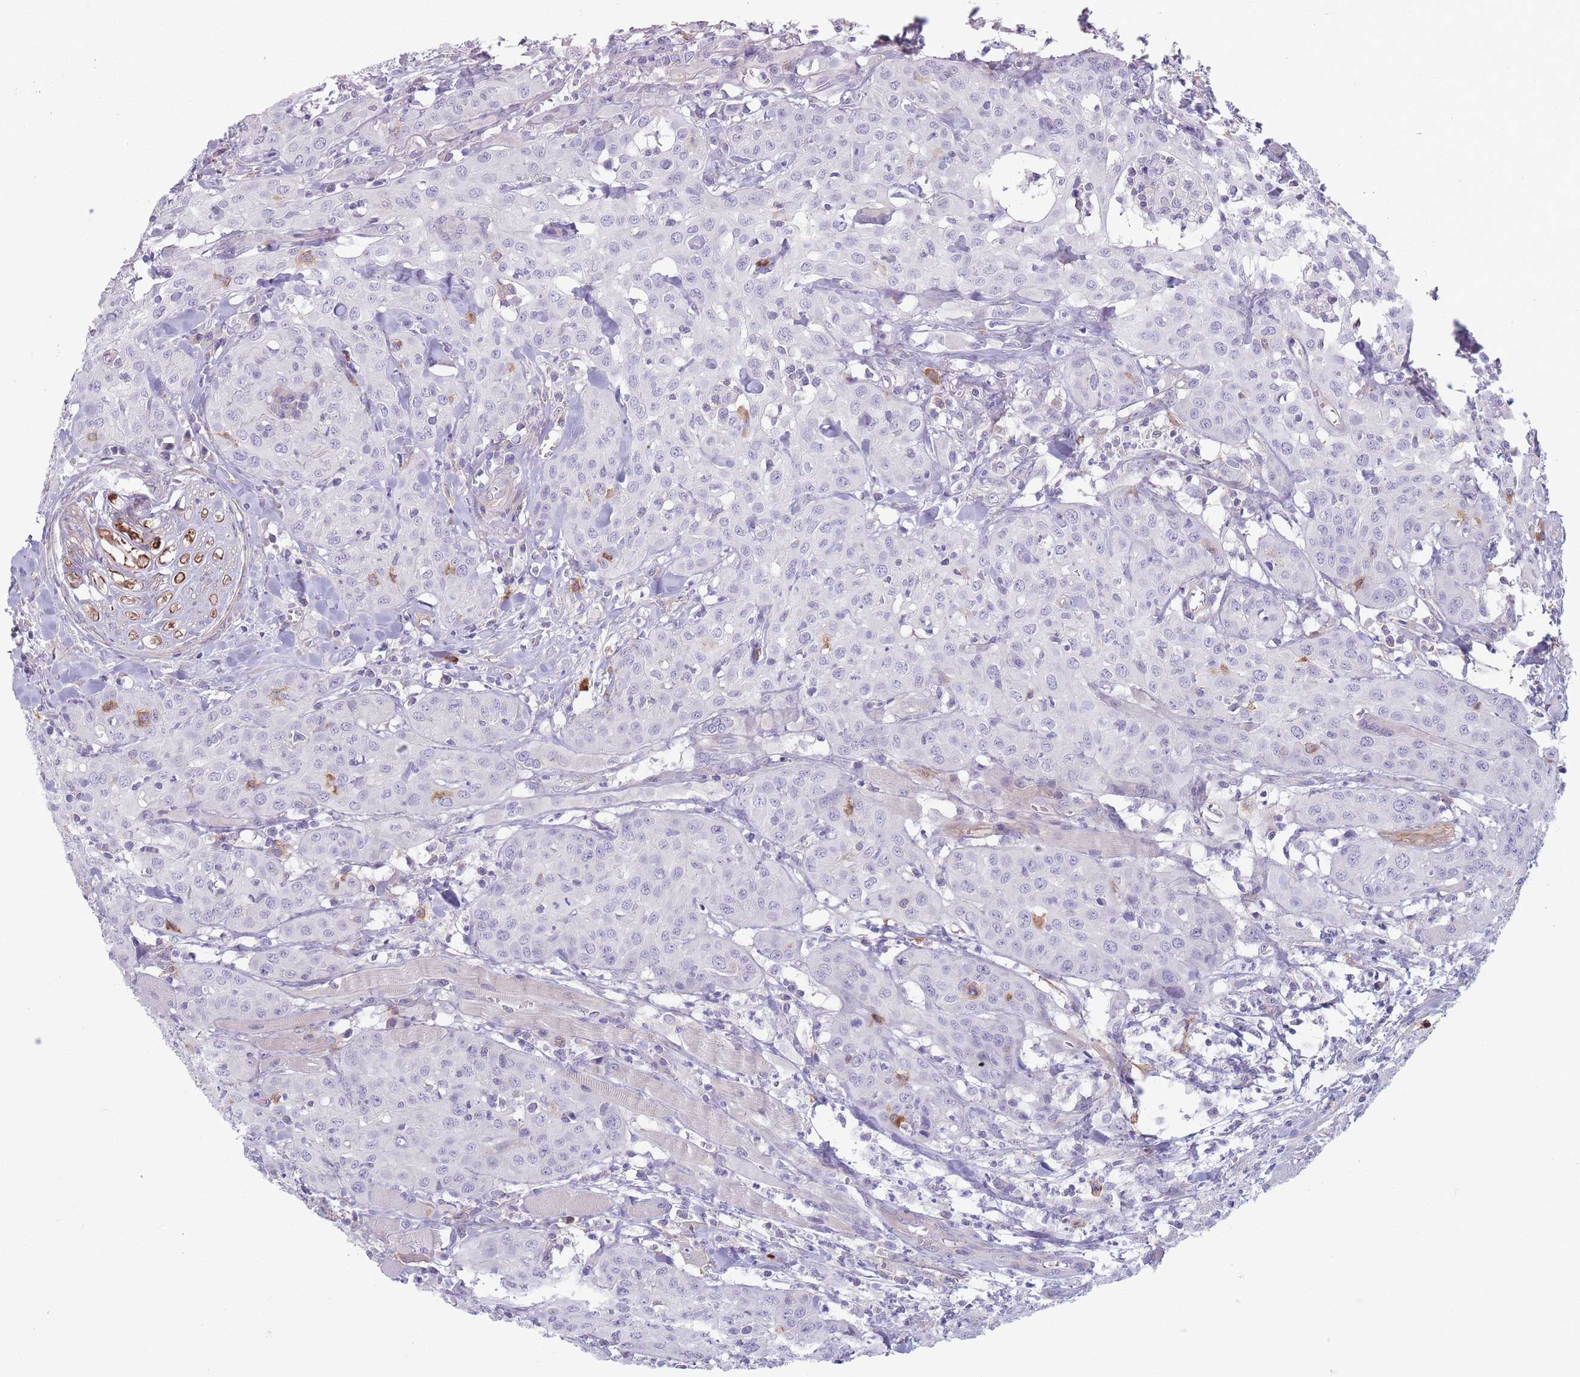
{"staining": {"intensity": "negative", "quantity": "none", "location": "none"}, "tissue": "head and neck cancer", "cell_type": "Tumor cells", "image_type": "cancer", "snomed": [{"axis": "morphology", "description": "Squamous cell carcinoma, NOS"}, {"axis": "topography", "description": "Oral tissue"}, {"axis": "topography", "description": "Head-Neck"}], "caption": "Immunohistochemistry micrograph of neoplastic tissue: squamous cell carcinoma (head and neck) stained with DAB demonstrates no significant protein expression in tumor cells. Brightfield microscopy of IHC stained with DAB (3,3'-diaminobenzidine) (brown) and hematoxylin (blue), captured at high magnification.", "gene": "PLPP1", "patient": {"sex": "female", "age": 70}}